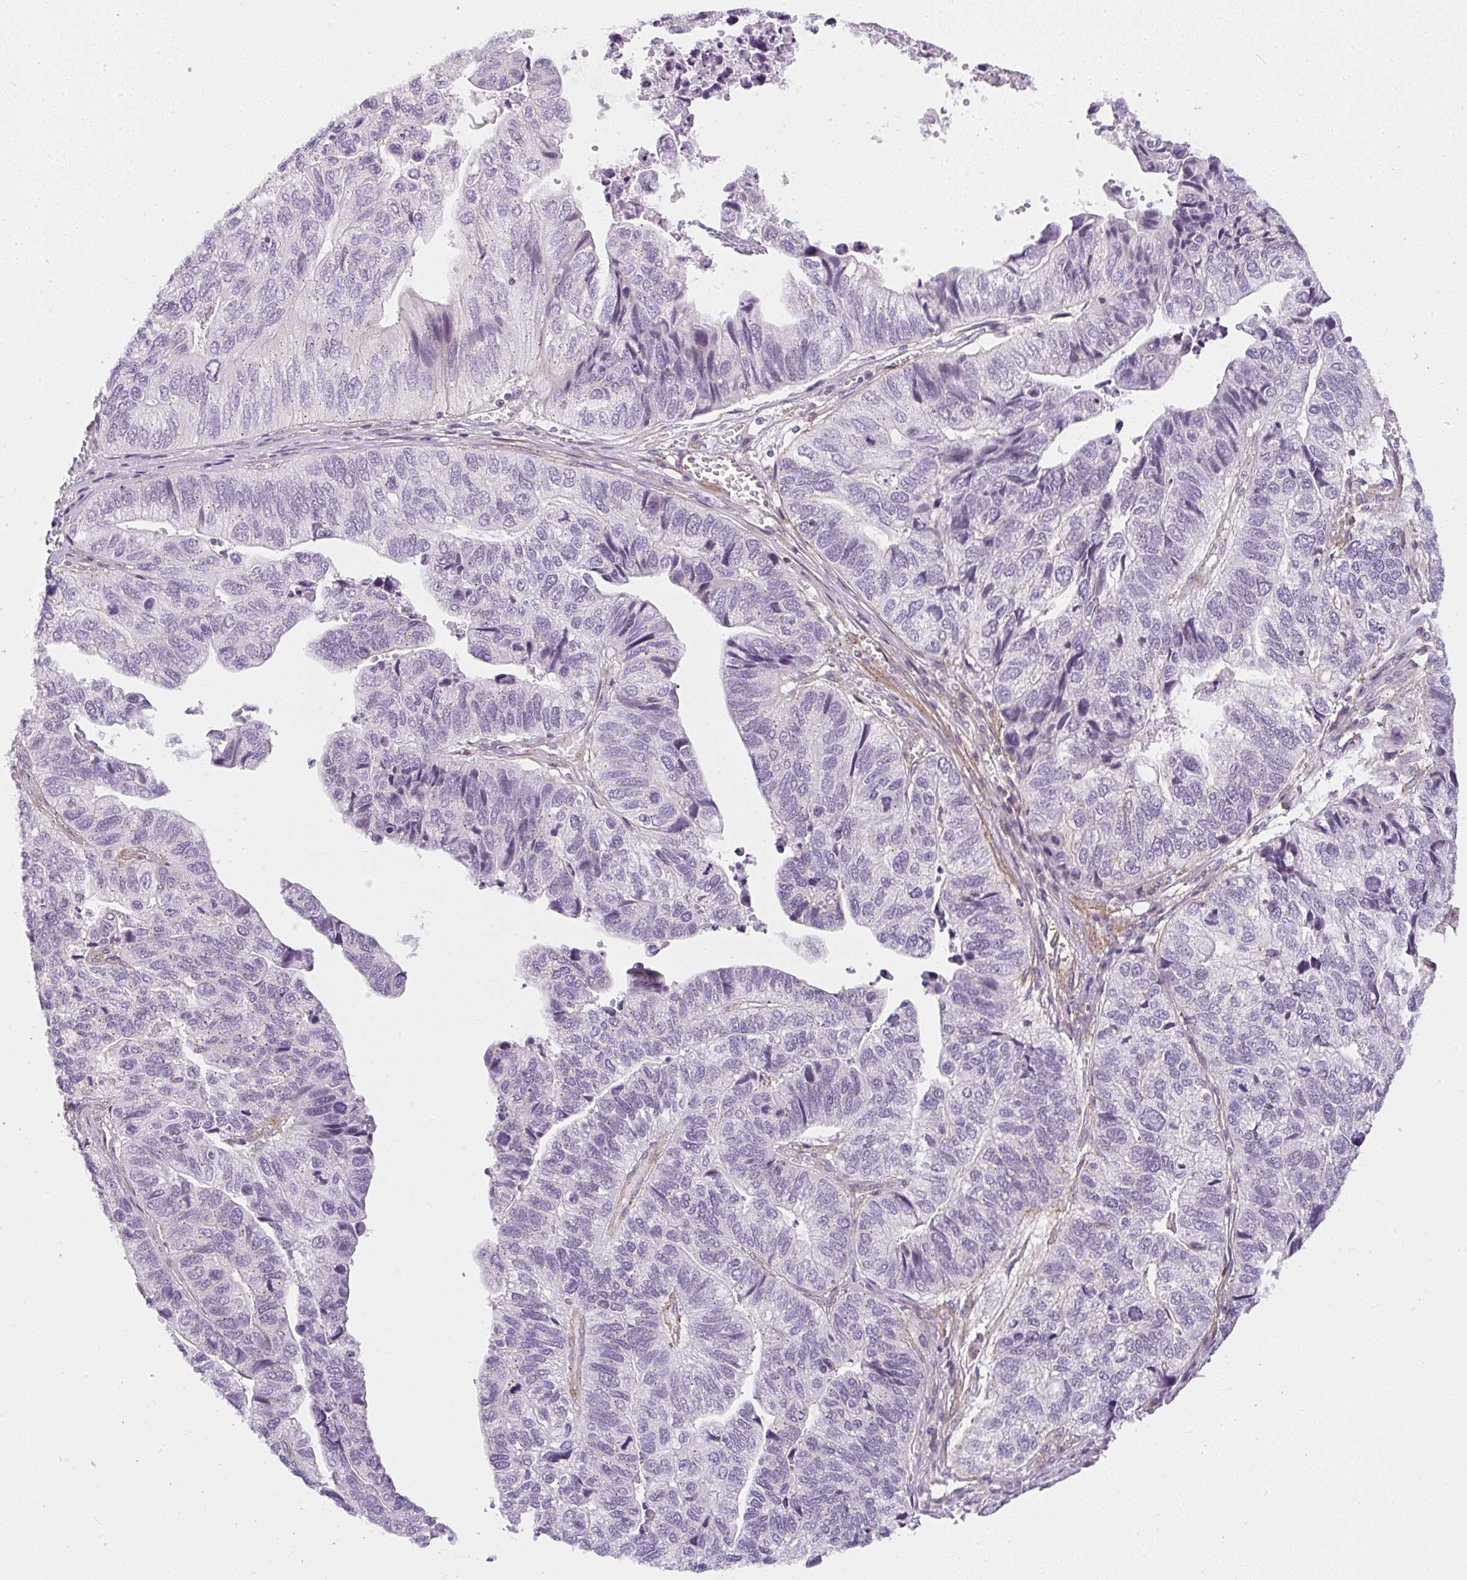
{"staining": {"intensity": "negative", "quantity": "none", "location": "none"}, "tissue": "stomach cancer", "cell_type": "Tumor cells", "image_type": "cancer", "snomed": [{"axis": "morphology", "description": "Adenocarcinoma, NOS"}, {"axis": "topography", "description": "Stomach, upper"}], "caption": "High magnification brightfield microscopy of stomach cancer (adenocarcinoma) stained with DAB (brown) and counterstained with hematoxylin (blue): tumor cells show no significant staining.", "gene": "SULF1", "patient": {"sex": "female", "age": 67}}